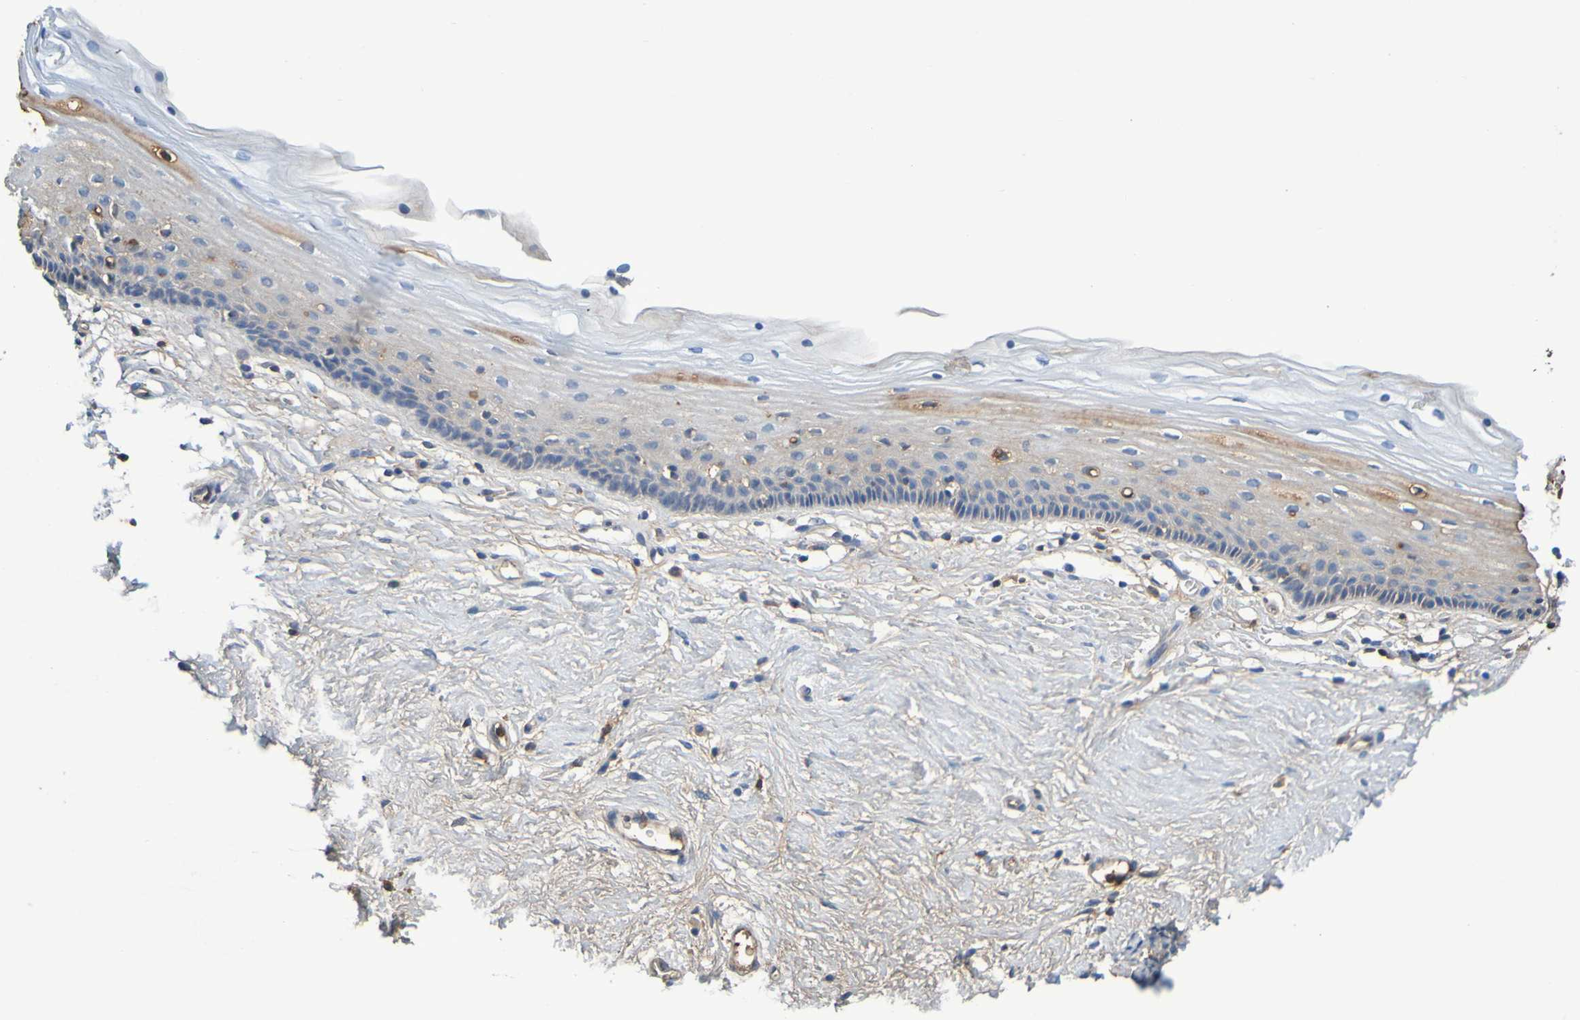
{"staining": {"intensity": "moderate", "quantity": "25%-75%", "location": "cytoplasmic/membranous"}, "tissue": "vagina", "cell_type": "Squamous epithelial cells", "image_type": "normal", "snomed": [{"axis": "morphology", "description": "Normal tissue, NOS"}, {"axis": "topography", "description": "Vagina"}], "caption": "Immunohistochemistry micrograph of normal vagina: vagina stained using immunohistochemistry shows medium levels of moderate protein expression localized specifically in the cytoplasmic/membranous of squamous epithelial cells, appearing as a cytoplasmic/membranous brown color.", "gene": "GAB3", "patient": {"sex": "female", "age": 44}}